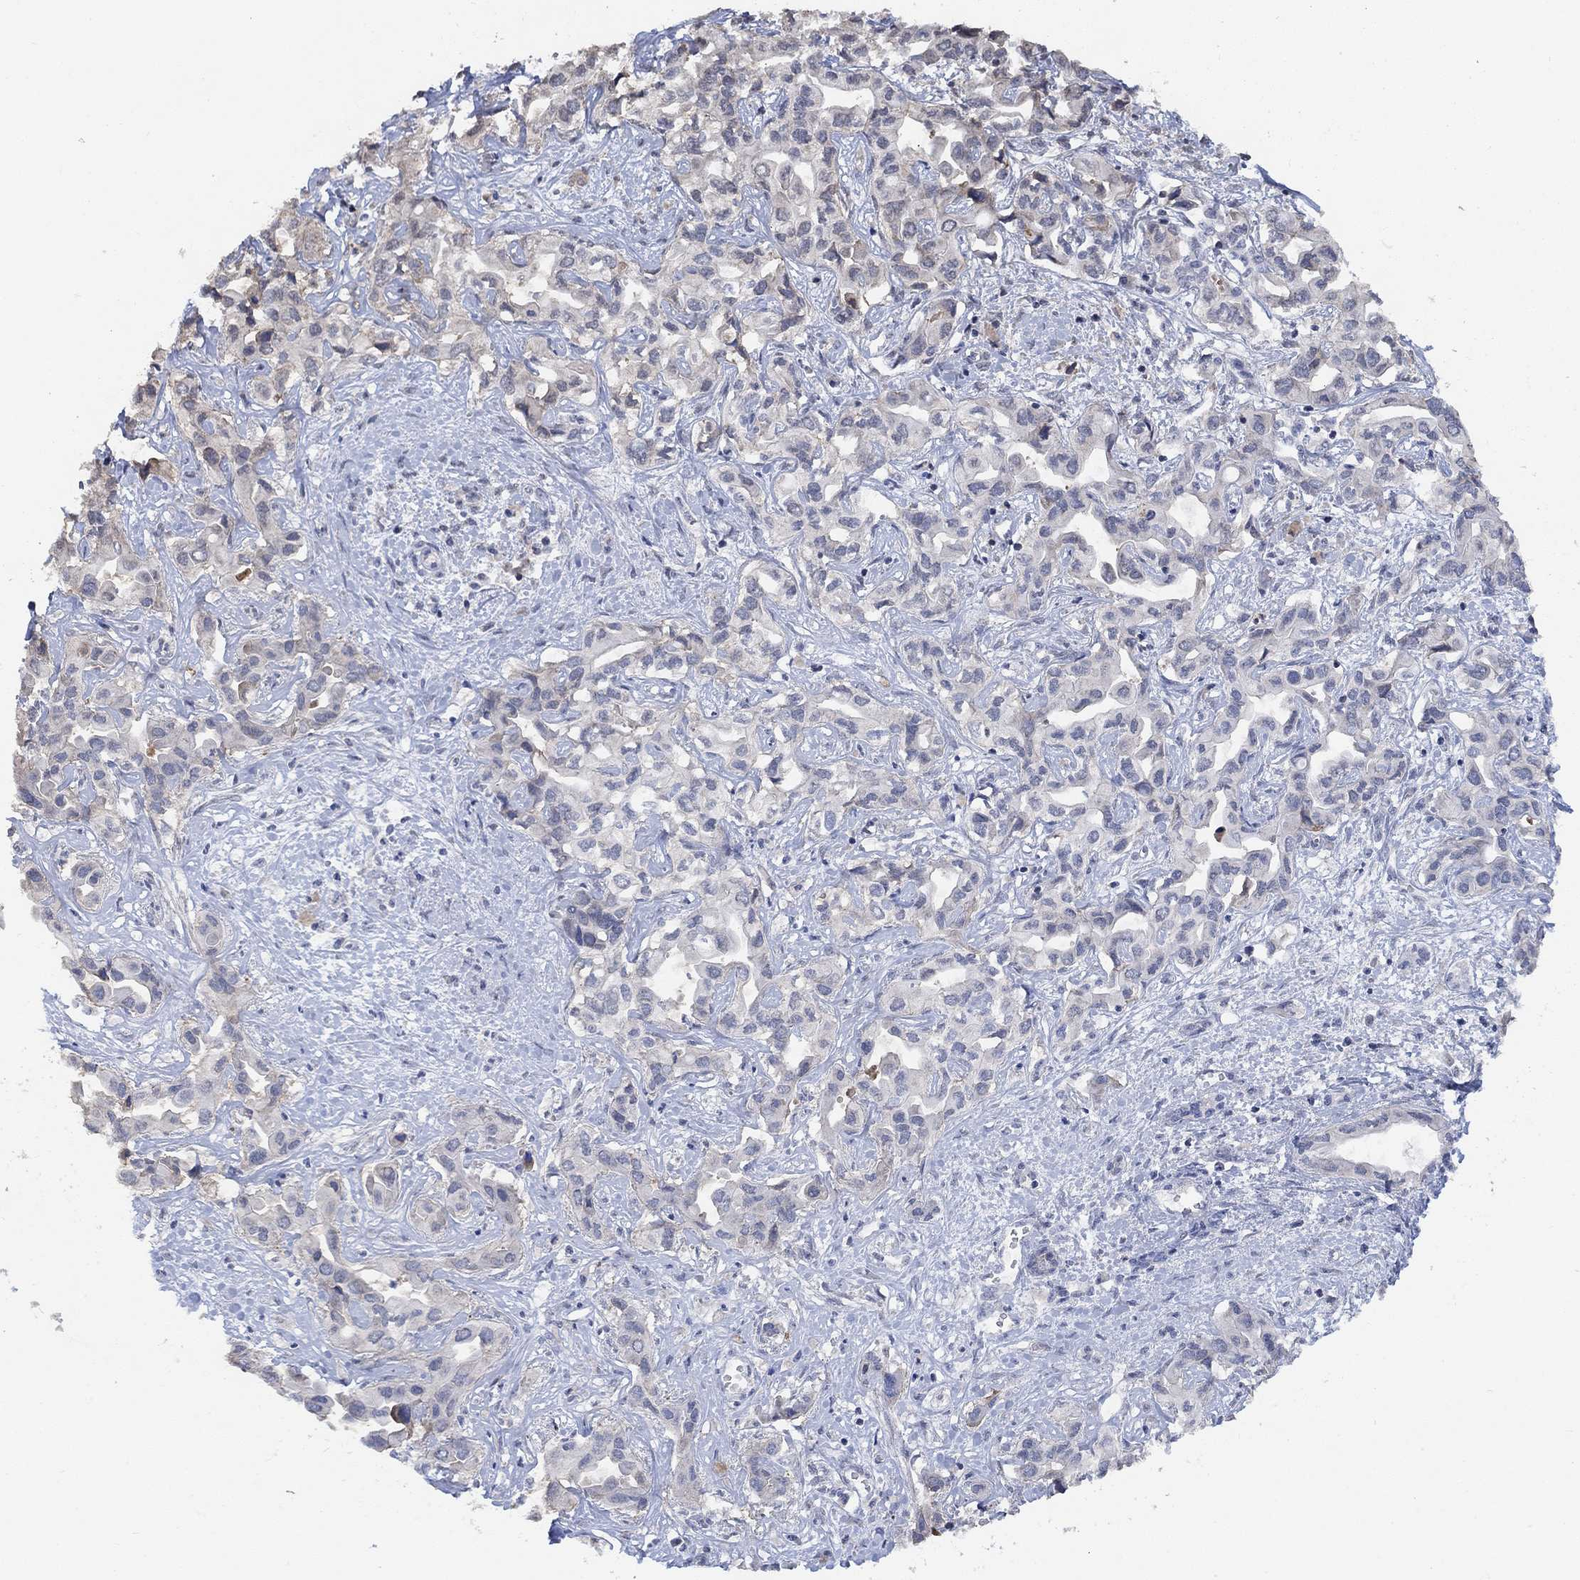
{"staining": {"intensity": "negative", "quantity": "none", "location": "none"}, "tissue": "liver cancer", "cell_type": "Tumor cells", "image_type": "cancer", "snomed": [{"axis": "morphology", "description": "Cholangiocarcinoma"}, {"axis": "topography", "description": "Liver"}], "caption": "This is an immunohistochemistry micrograph of human liver cholangiocarcinoma. There is no expression in tumor cells.", "gene": "UNC5B", "patient": {"sex": "female", "age": 64}}